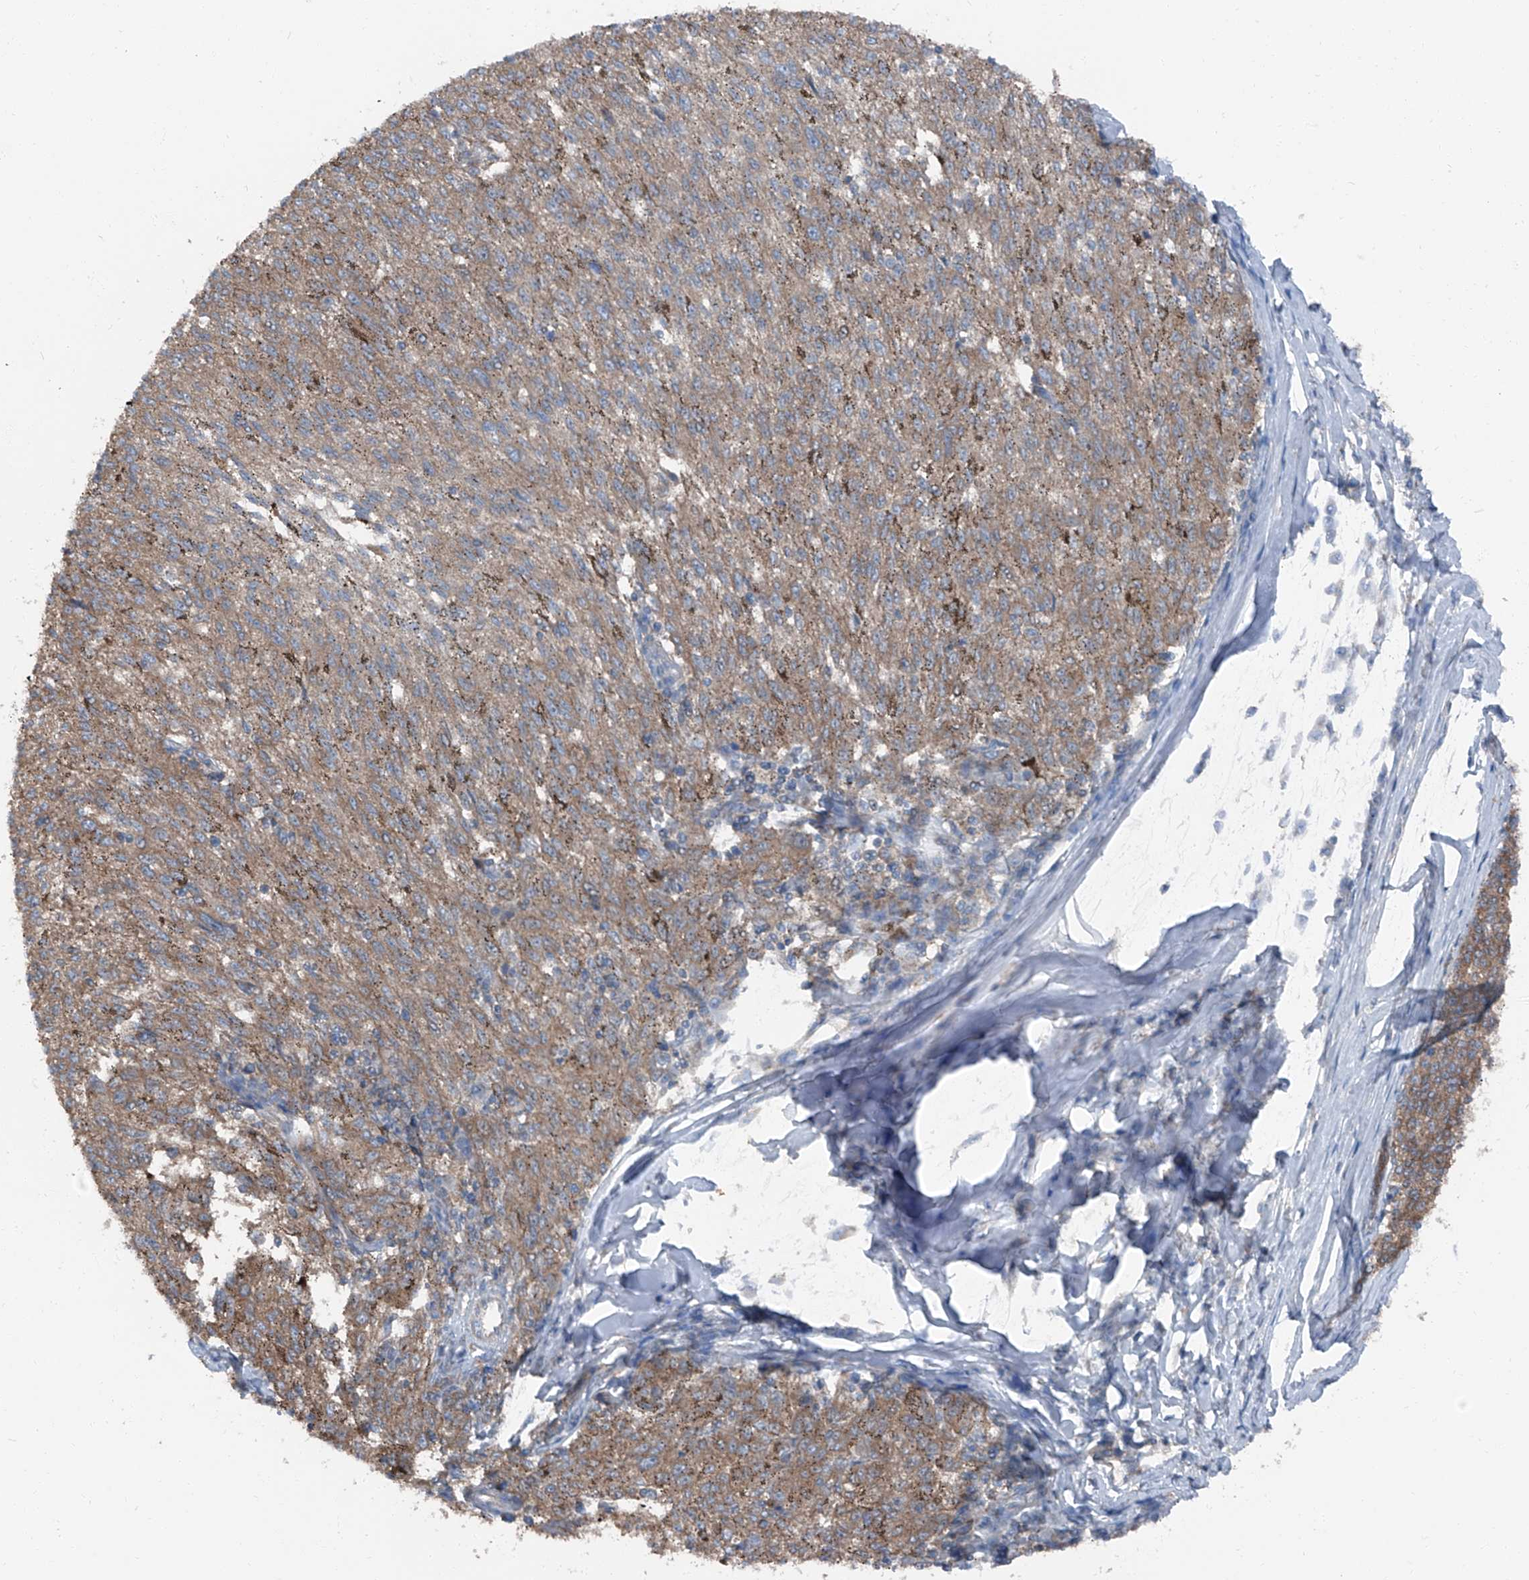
{"staining": {"intensity": "weak", "quantity": ">75%", "location": "cytoplasmic/membranous"}, "tissue": "melanoma", "cell_type": "Tumor cells", "image_type": "cancer", "snomed": [{"axis": "morphology", "description": "Malignant melanoma, NOS"}, {"axis": "topography", "description": "Skin"}], "caption": "A photomicrograph showing weak cytoplasmic/membranous positivity in approximately >75% of tumor cells in malignant melanoma, as visualized by brown immunohistochemical staining.", "gene": "GPR142", "patient": {"sex": "female", "age": 72}}